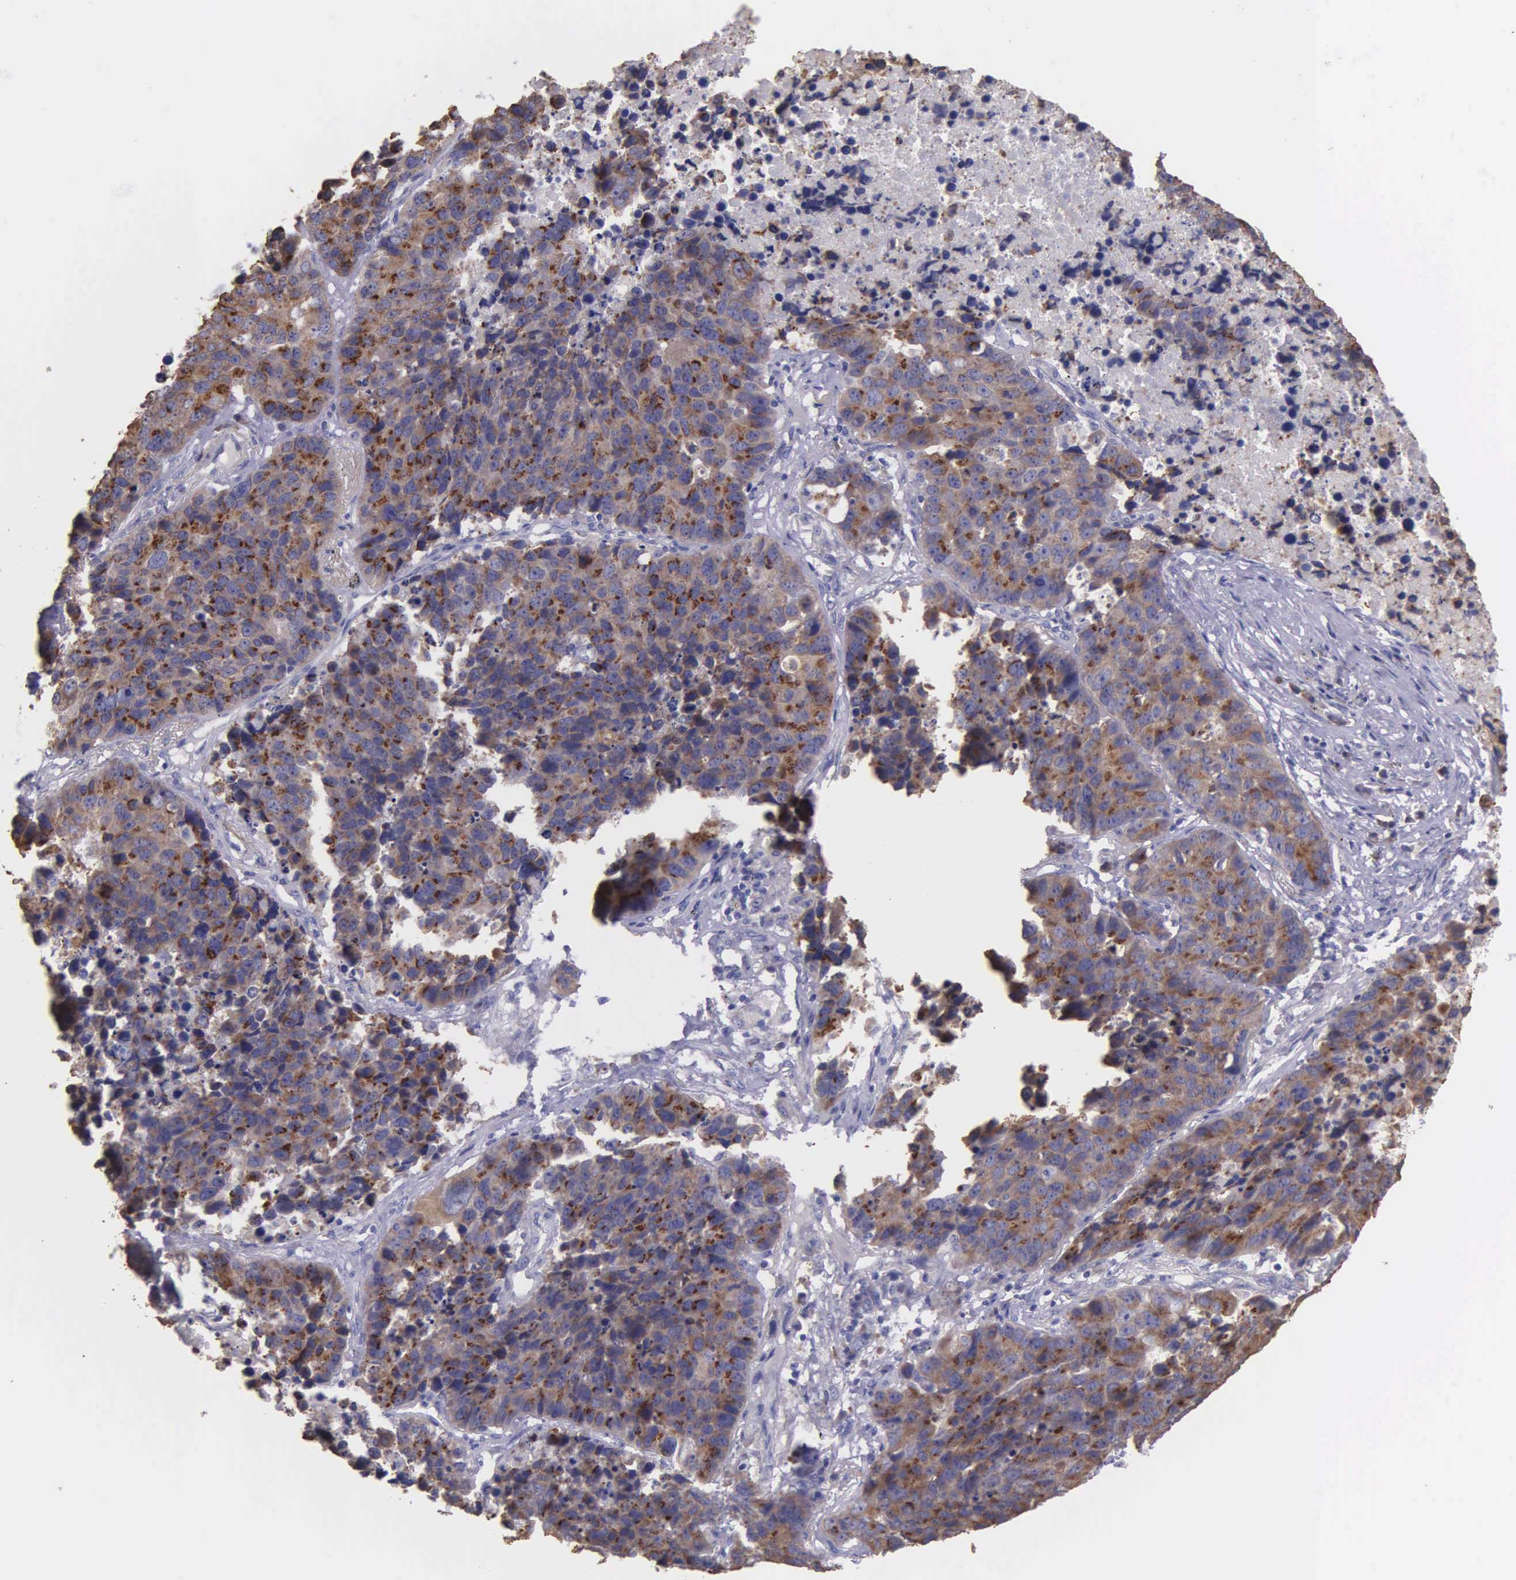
{"staining": {"intensity": "moderate", "quantity": ">75%", "location": "cytoplasmic/membranous"}, "tissue": "lung cancer", "cell_type": "Tumor cells", "image_type": "cancer", "snomed": [{"axis": "morphology", "description": "Carcinoid, malignant, NOS"}, {"axis": "topography", "description": "Lung"}], "caption": "This image demonstrates immunohistochemistry (IHC) staining of human lung cancer (malignant carcinoid), with medium moderate cytoplasmic/membranous positivity in about >75% of tumor cells.", "gene": "ZC3H12B", "patient": {"sex": "male", "age": 60}}